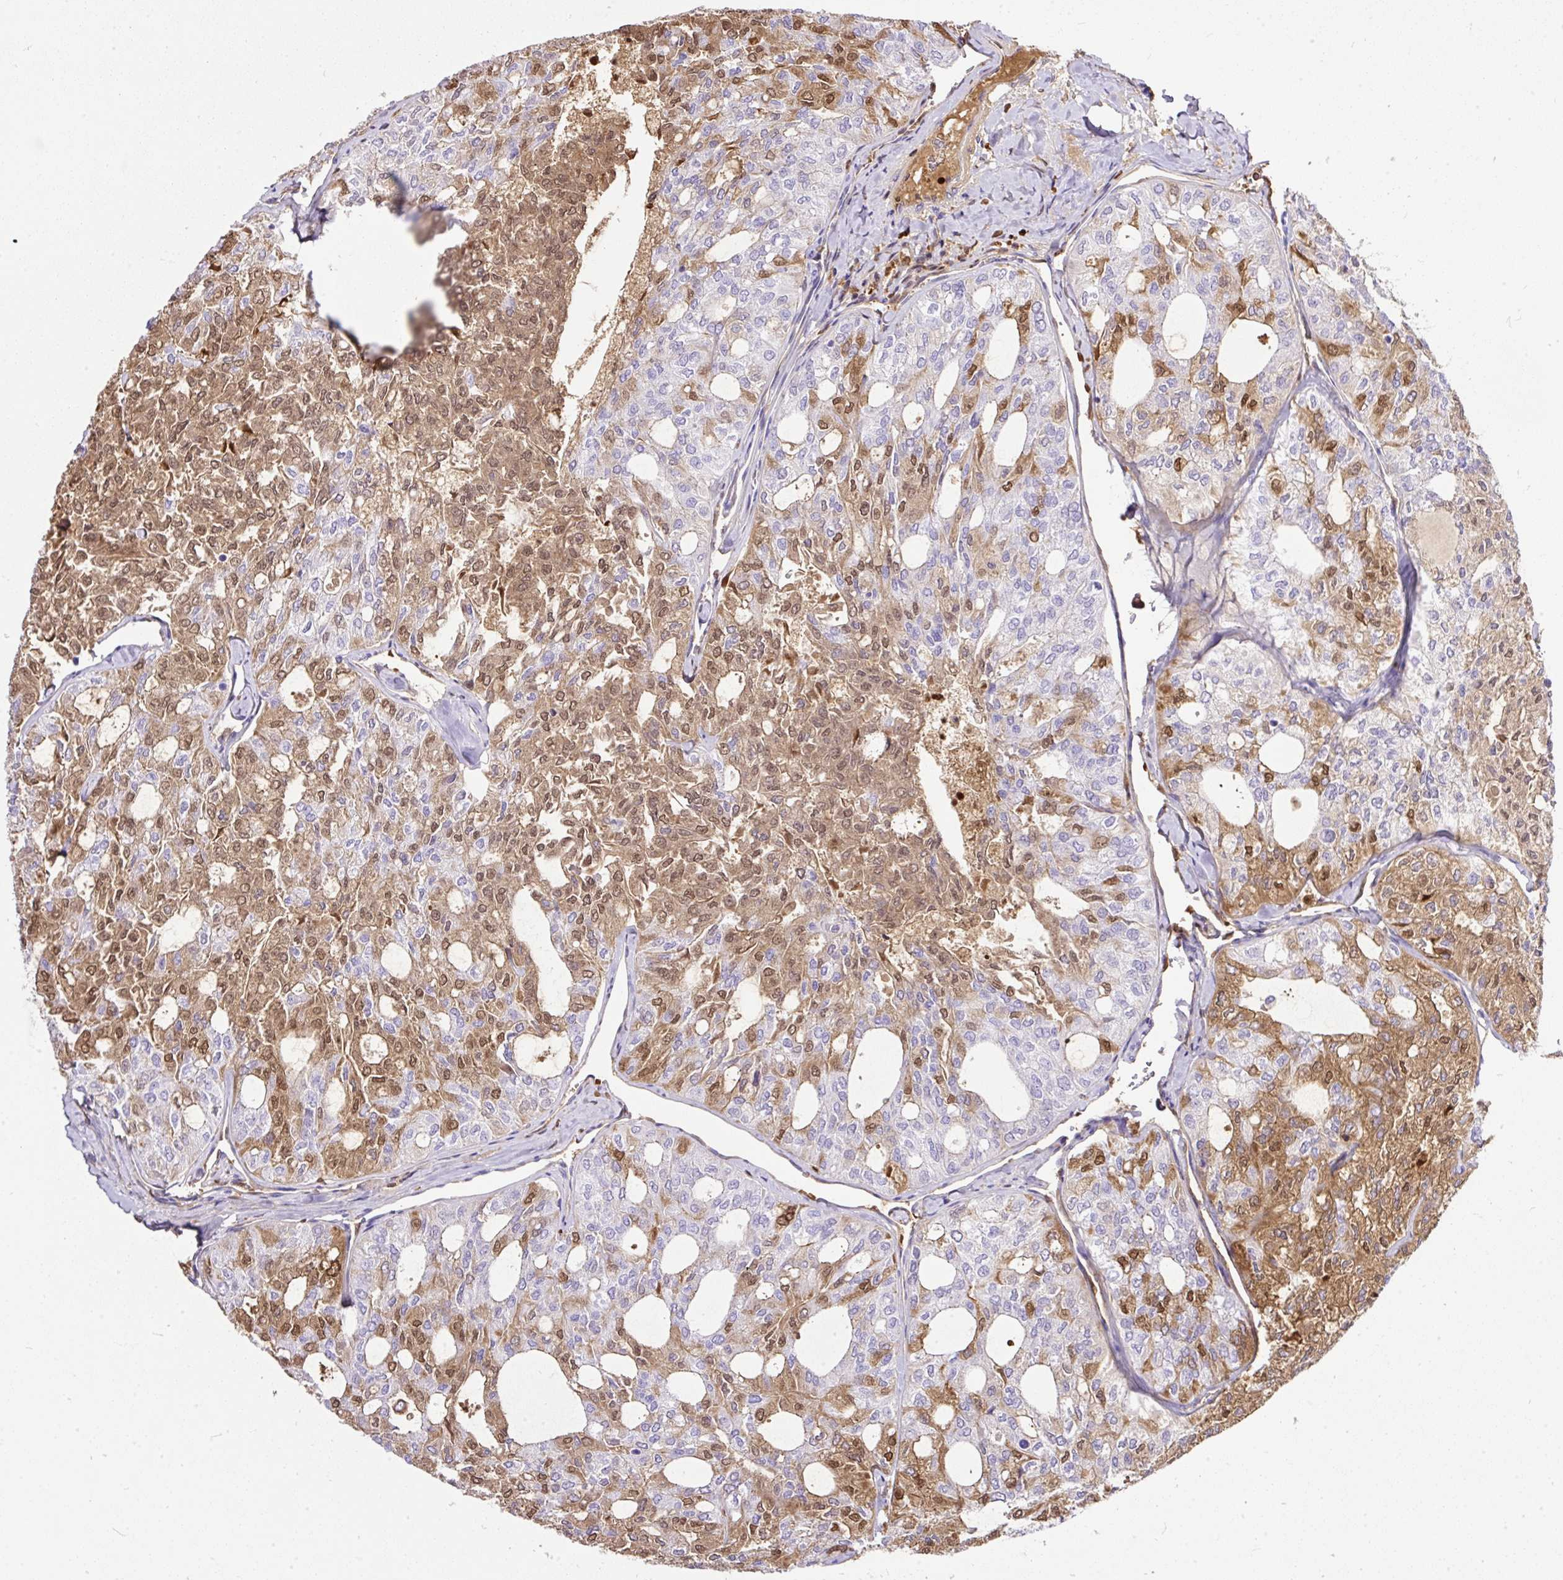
{"staining": {"intensity": "moderate", "quantity": "25%-75%", "location": "cytoplasmic/membranous,nuclear"}, "tissue": "thyroid cancer", "cell_type": "Tumor cells", "image_type": "cancer", "snomed": [{"axis": "morphology", "description": "Follicular adenoma carcinoma, NOS"}, {"axis": "topography", "description": "Thyroid gland"}], "caption": "Brown immunohistochemical staining in thyroid cancer exhibits moderate cytoplasmic/membranous and nuclear staining in about 25%-75% of tumor cells. Nuclei are stained in blue.", "gene": "CLEC3B", "patient": {"sex": "male", "age": 75}}